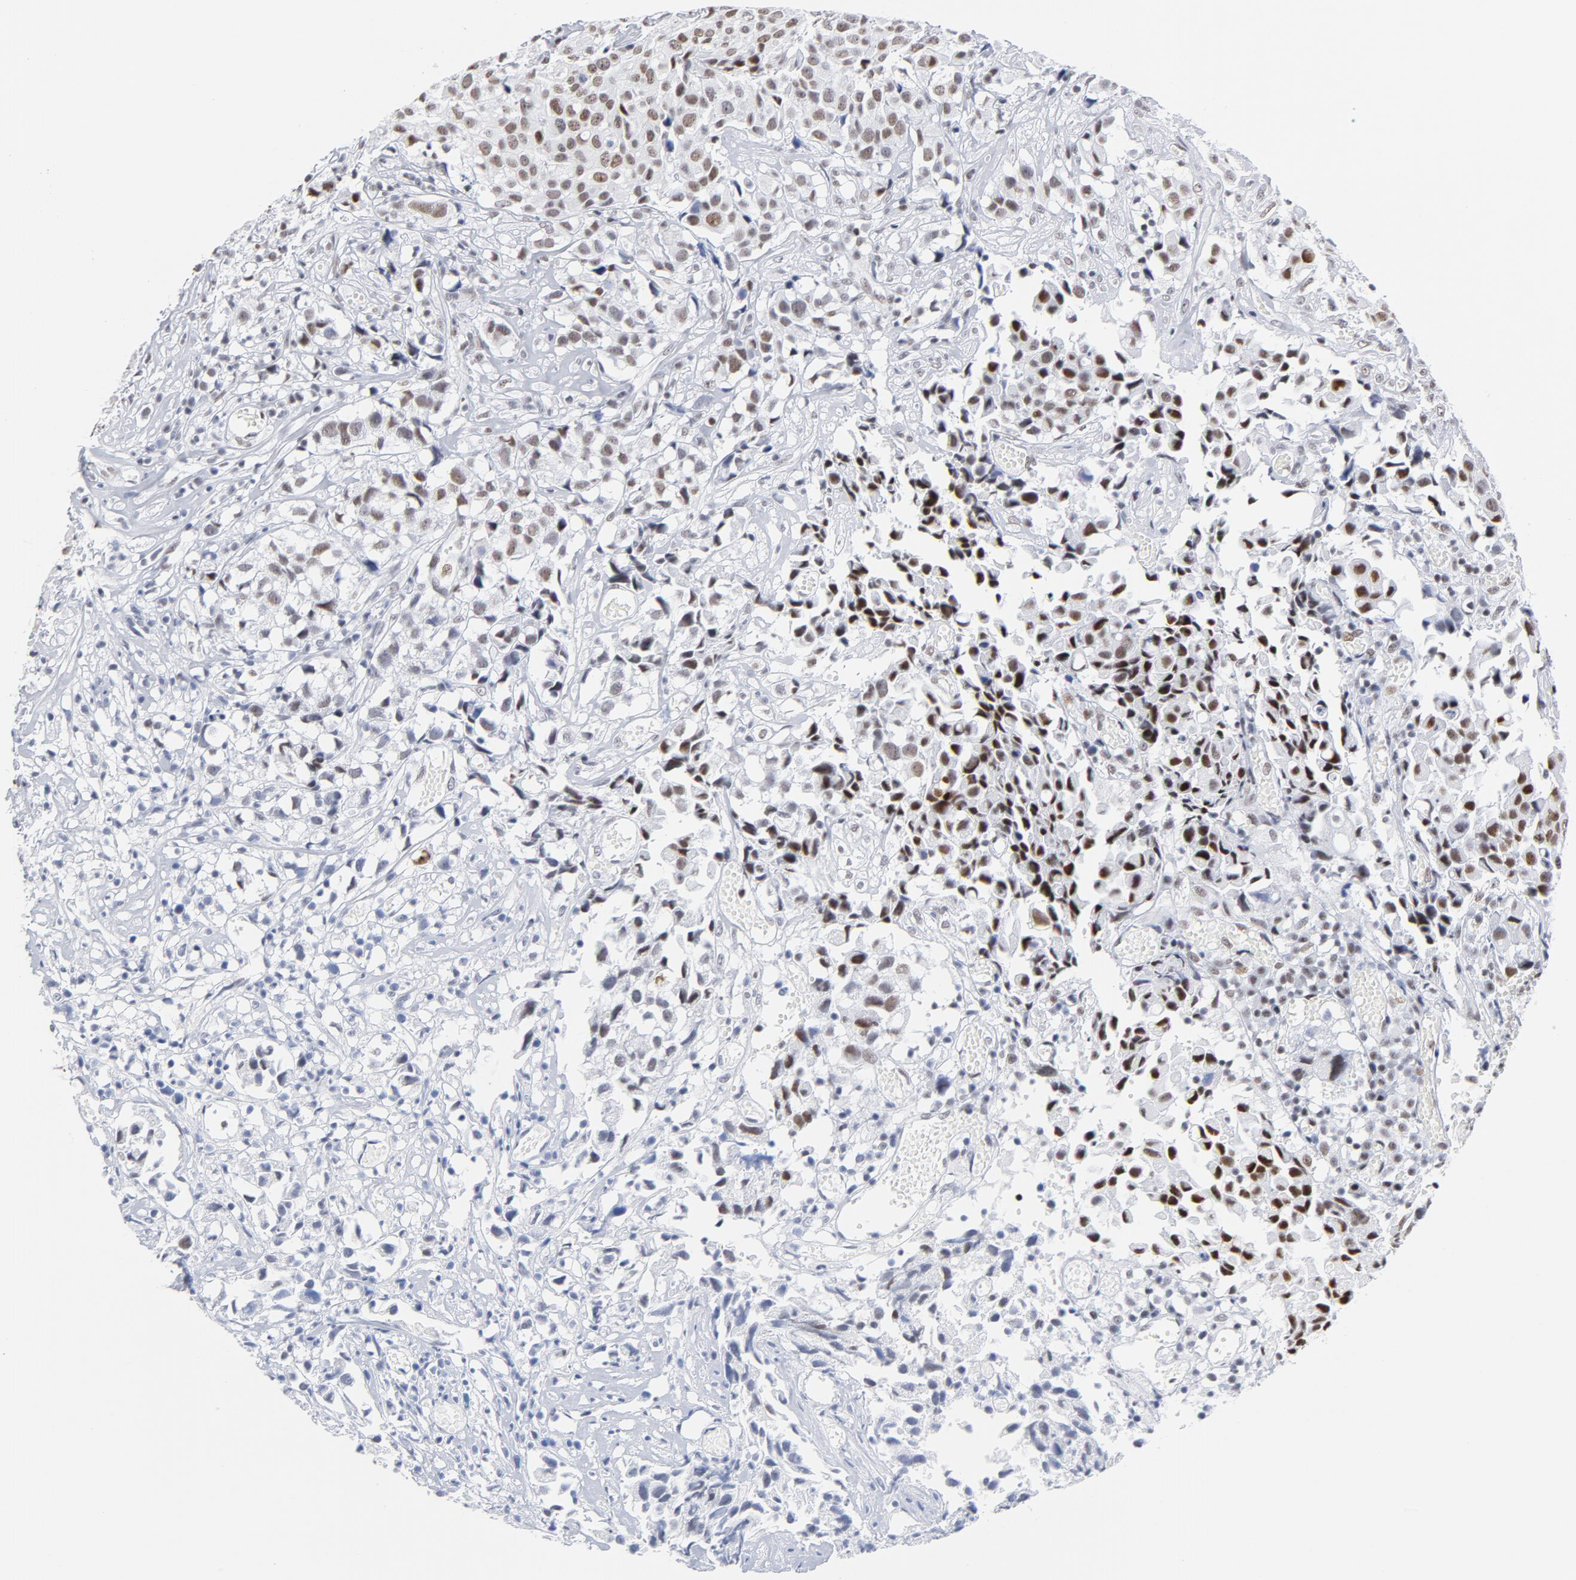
{"staining": {"intensity": "strong", "quantity": "25%-75%", "location": "nuclear"}, "tissue": "urothelial cancer", "cell_type": "Tumor cells", "image_type": "cancer", "snomed": [{"axis": "morphology", "description": "Urothelial carcinoma, High grade"}, {"axis": "topography", "description": "Urinary bladder"}], "caption": "High-magnification brightfield microscopy of urothelial carcinoma (high-grade) stained with DAB (3,3'-diaminobenzidine) (brown) and counterstained with hematoxylin (blue). tumor cells exhibit strong nuclear staining is appreciated in approximately25%-75% of cells.", "gene": "XRCC5", "patient": {"sex": "female", "age": 75}}